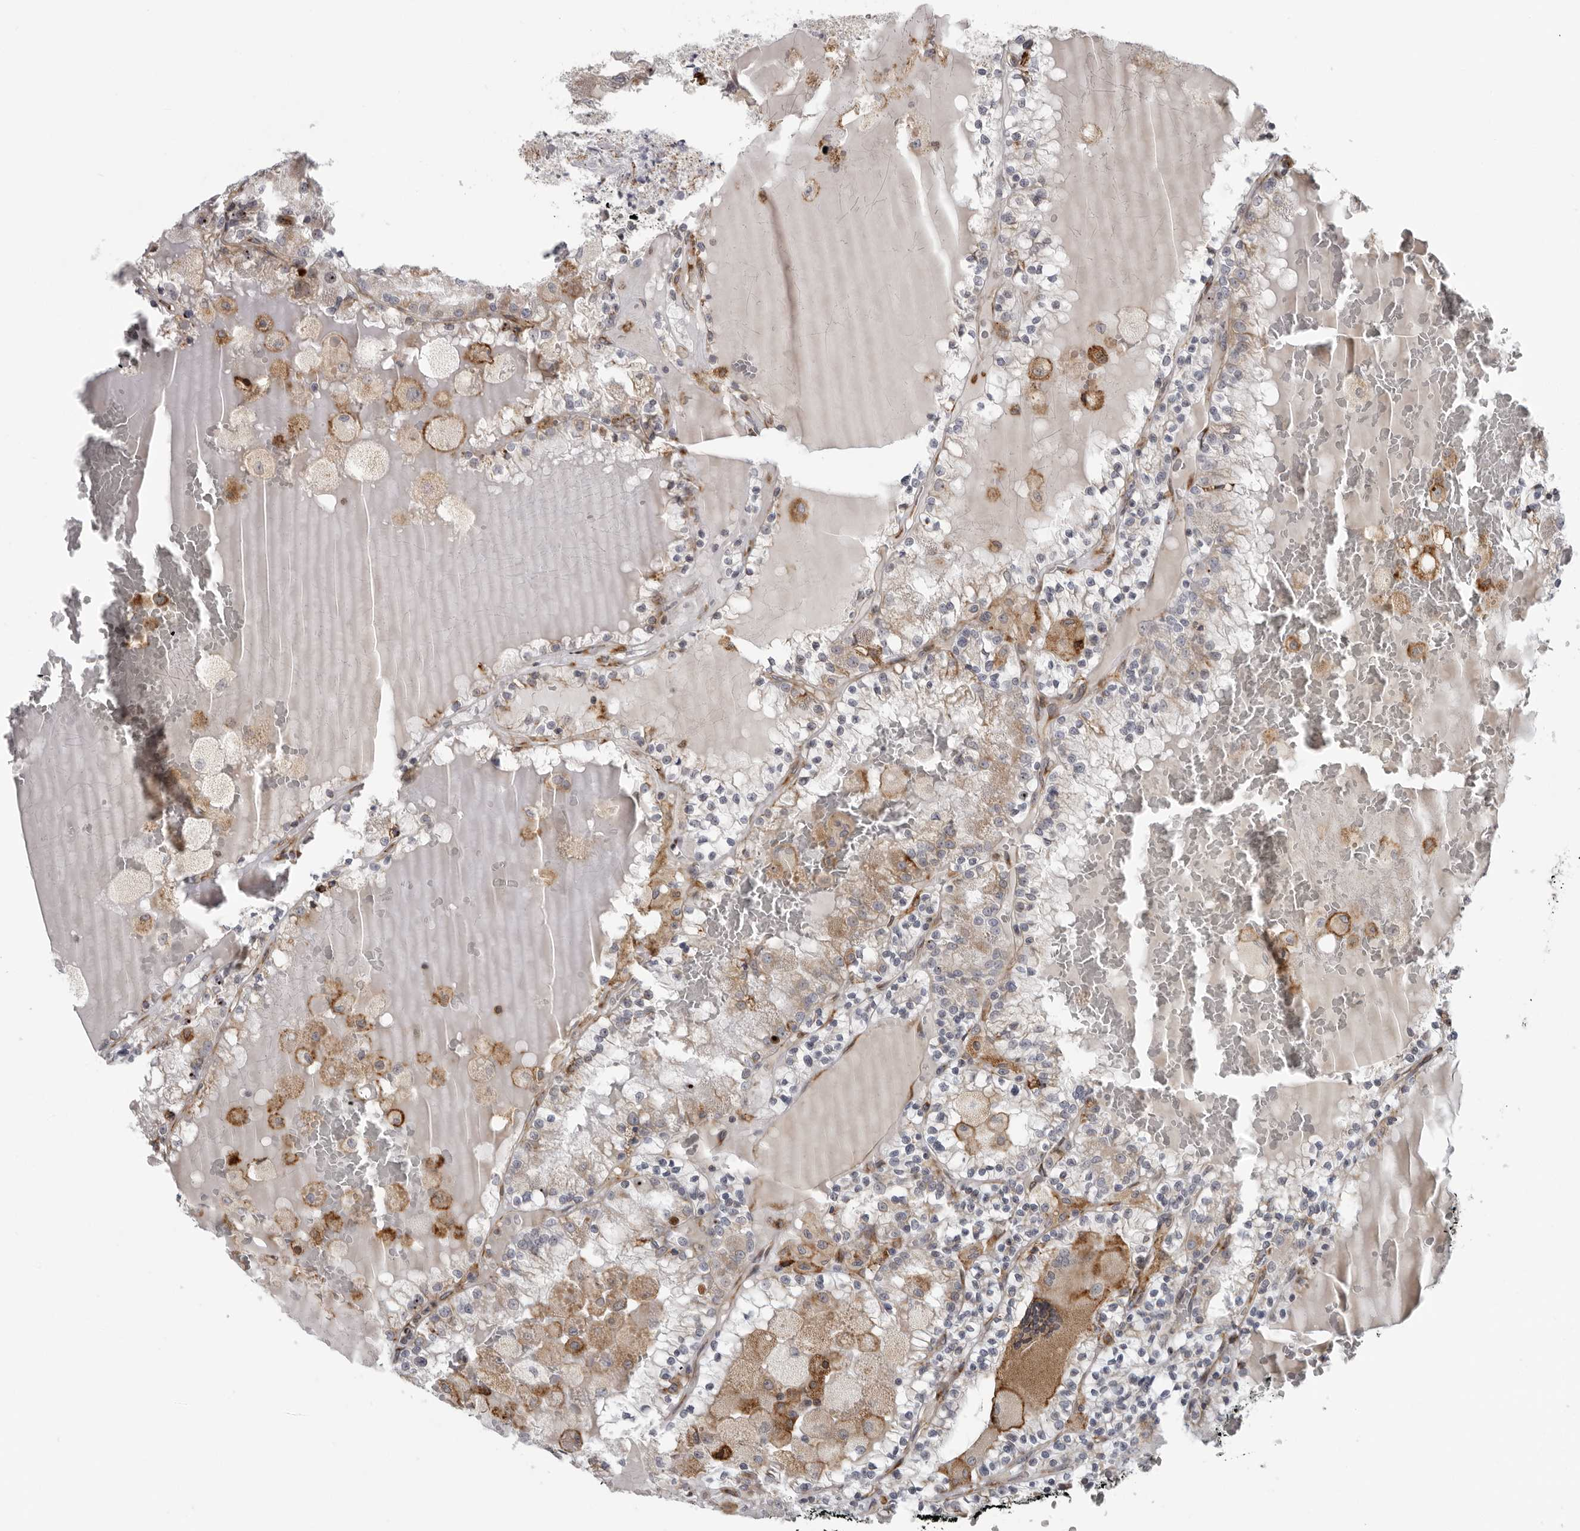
{"staining": {"intensity": "weak", "quantity": "<25%", "location": "cytoplasmic/membranous"}, "tissue": "renal cancer", "cell_type": "Tumor cells", "image_type": "cancer", "snomed": [{"axis": "morphology", "description": "Adenocarcinoma, NOS"}, {"axis": "topography", "description": "Kidney"}], "caption": "The micrograph displays no significant expression in tumor cells of renal adenocarcinoma.", "gene": "ALPK2", "patient": {"sex": "female", "age": 56}}